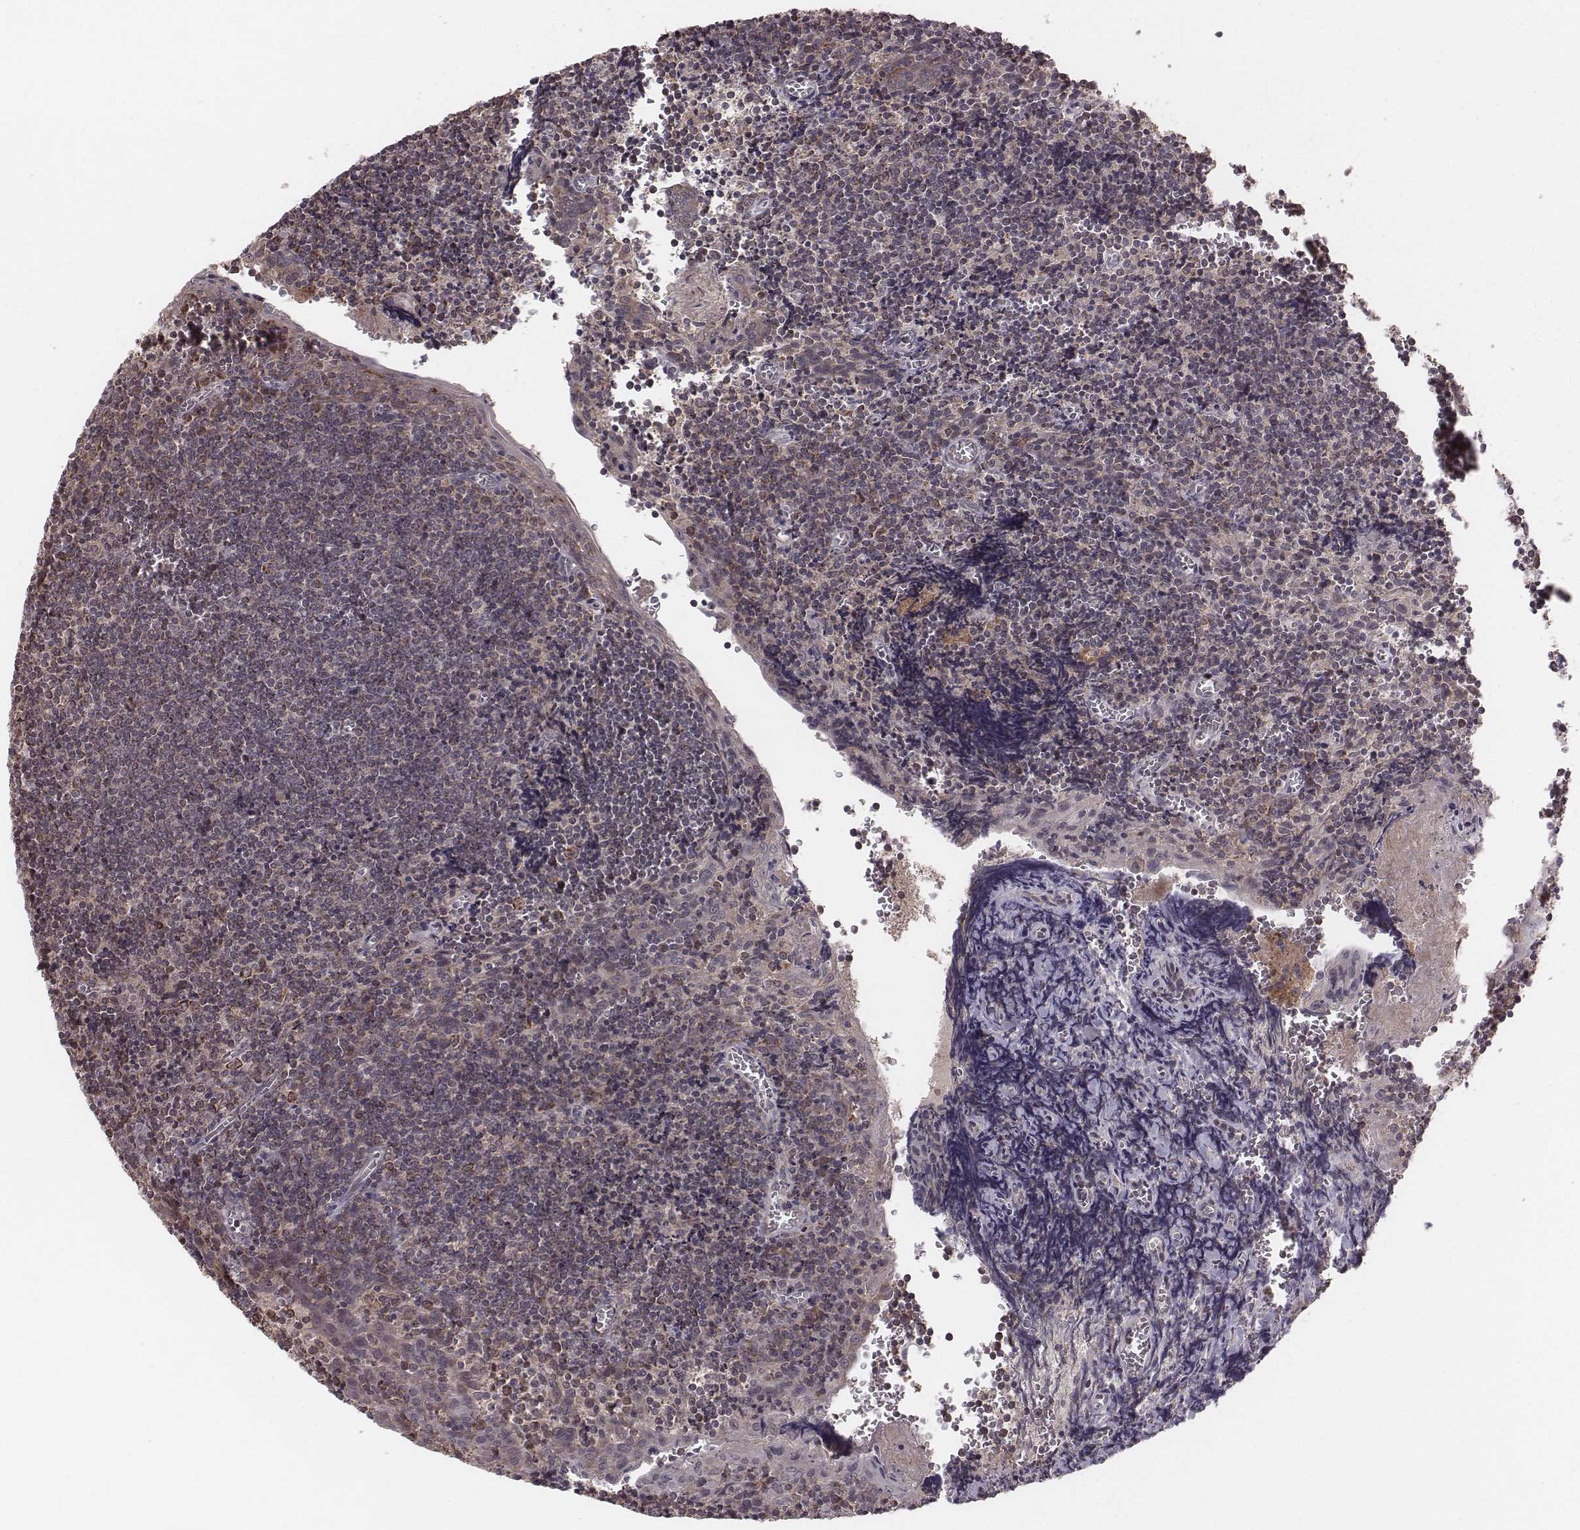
{"staining": {"intensity": "strong", "quantity": ">75%", "location": "cytoplasmic/membranous"}, "tissue": "tonsil", "cell_type": "Germinal center cells", "image_type": "normal", "snomed": [{"axis": "morphology", "description": "Normal tissue, NOS"}, {"axis": "morphology", "description": "Inflammation, NOS"}, {"axis": "topography", "description": "Tonsil"}], "caption": "Strong cytoplasmic/membranous positivity for a protein is identified in about >75% of germinal center cells of normal tonsil using immunohistochemistry.", "gene": "PDCD2L", "patient": {"sex": "female", "age": 31}}